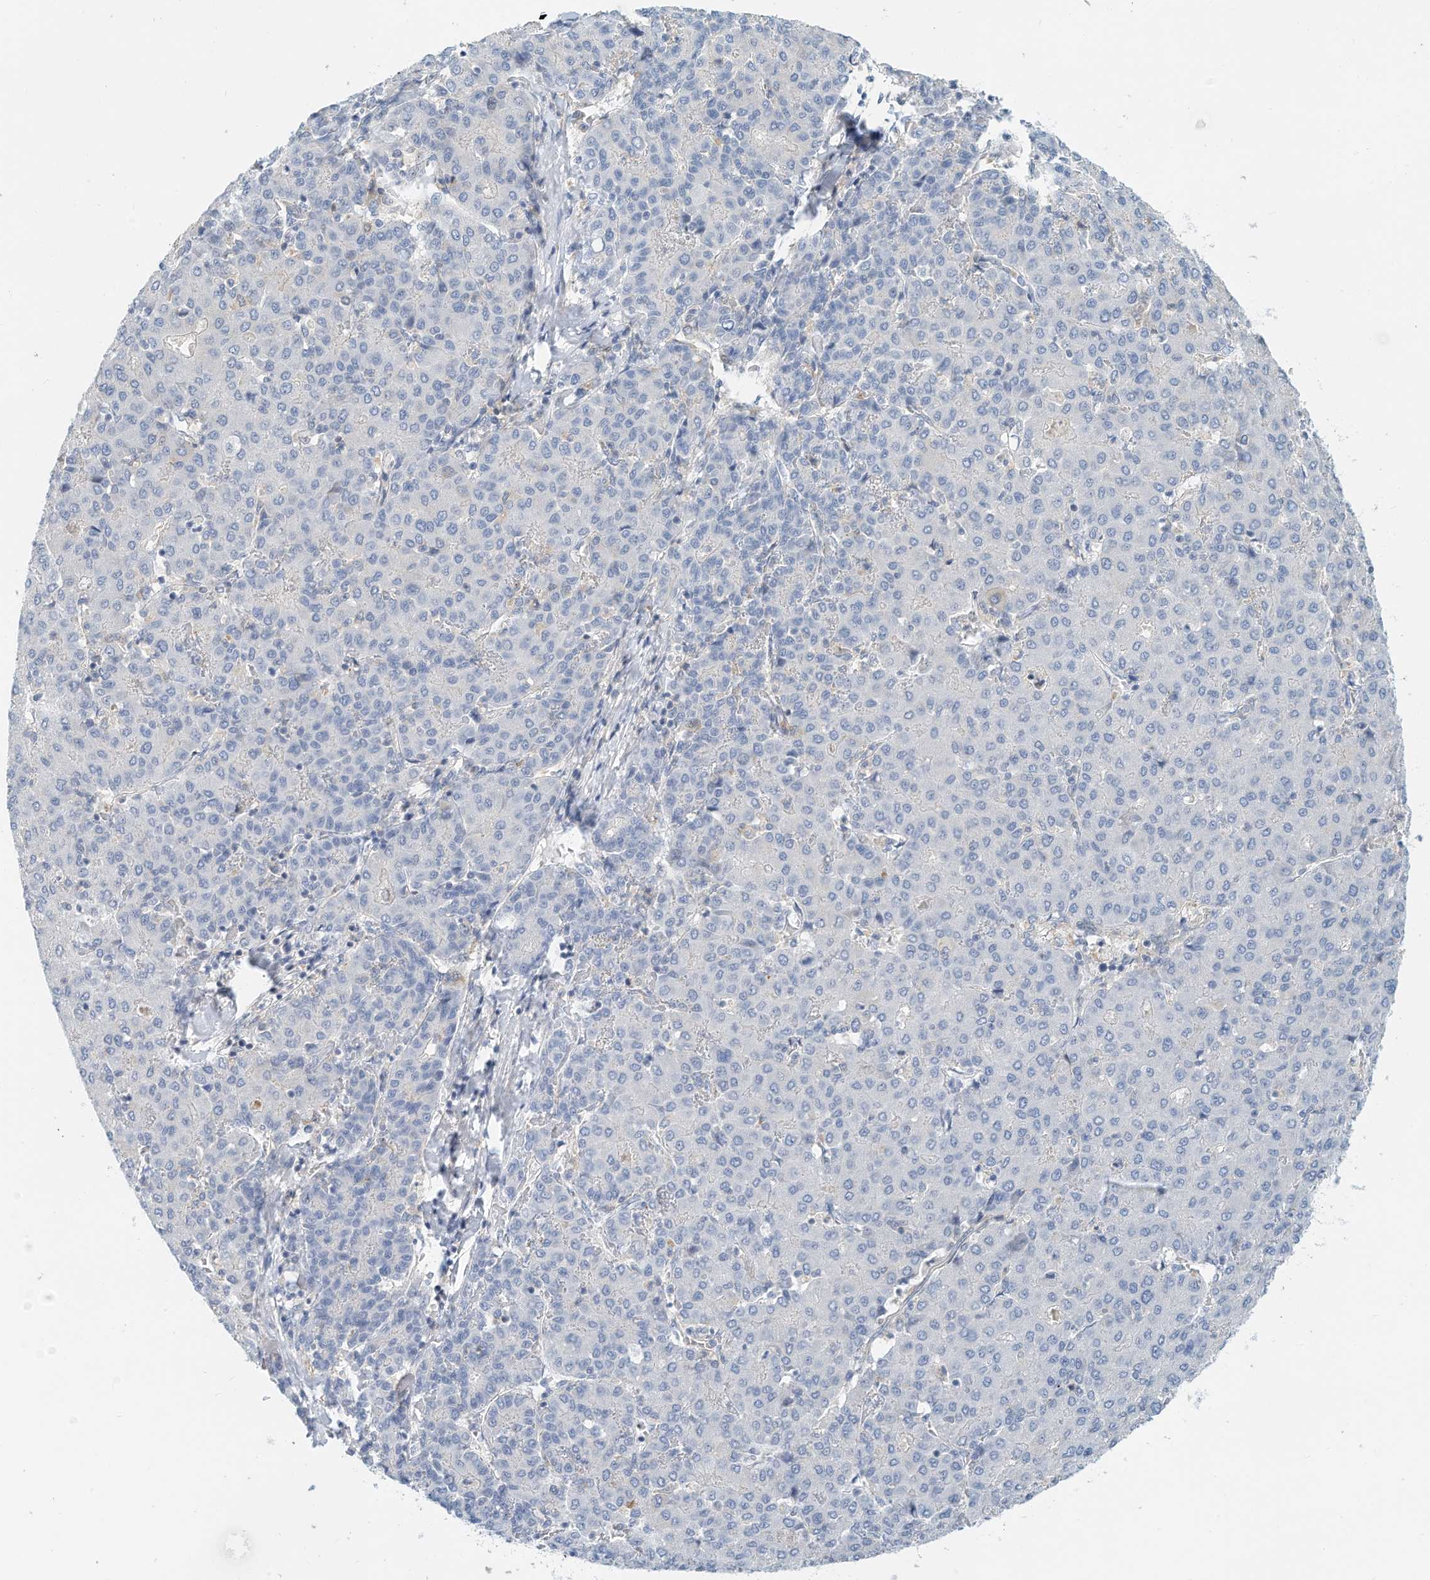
{"staining": {"intensity": "negative", "quantity": "none", "location": "none"}, "tissue": "liver cancer", "cell_type": "Tumor cells", "image_type": "cancer", "snomed": [{"axis": "morphology", "description": "Carcinoma, Hepatocellular, NOS"}, {"axis": "topography", "description": "Liver"}], "caption": "High power microscopy micrograph of an IHC micrograph of liver cancer (hepatocellular carcinoma), revealing no significant expression in tumor cells.", "gene": "MICAL1", "patient": {"sex": "male", "age": 65}}